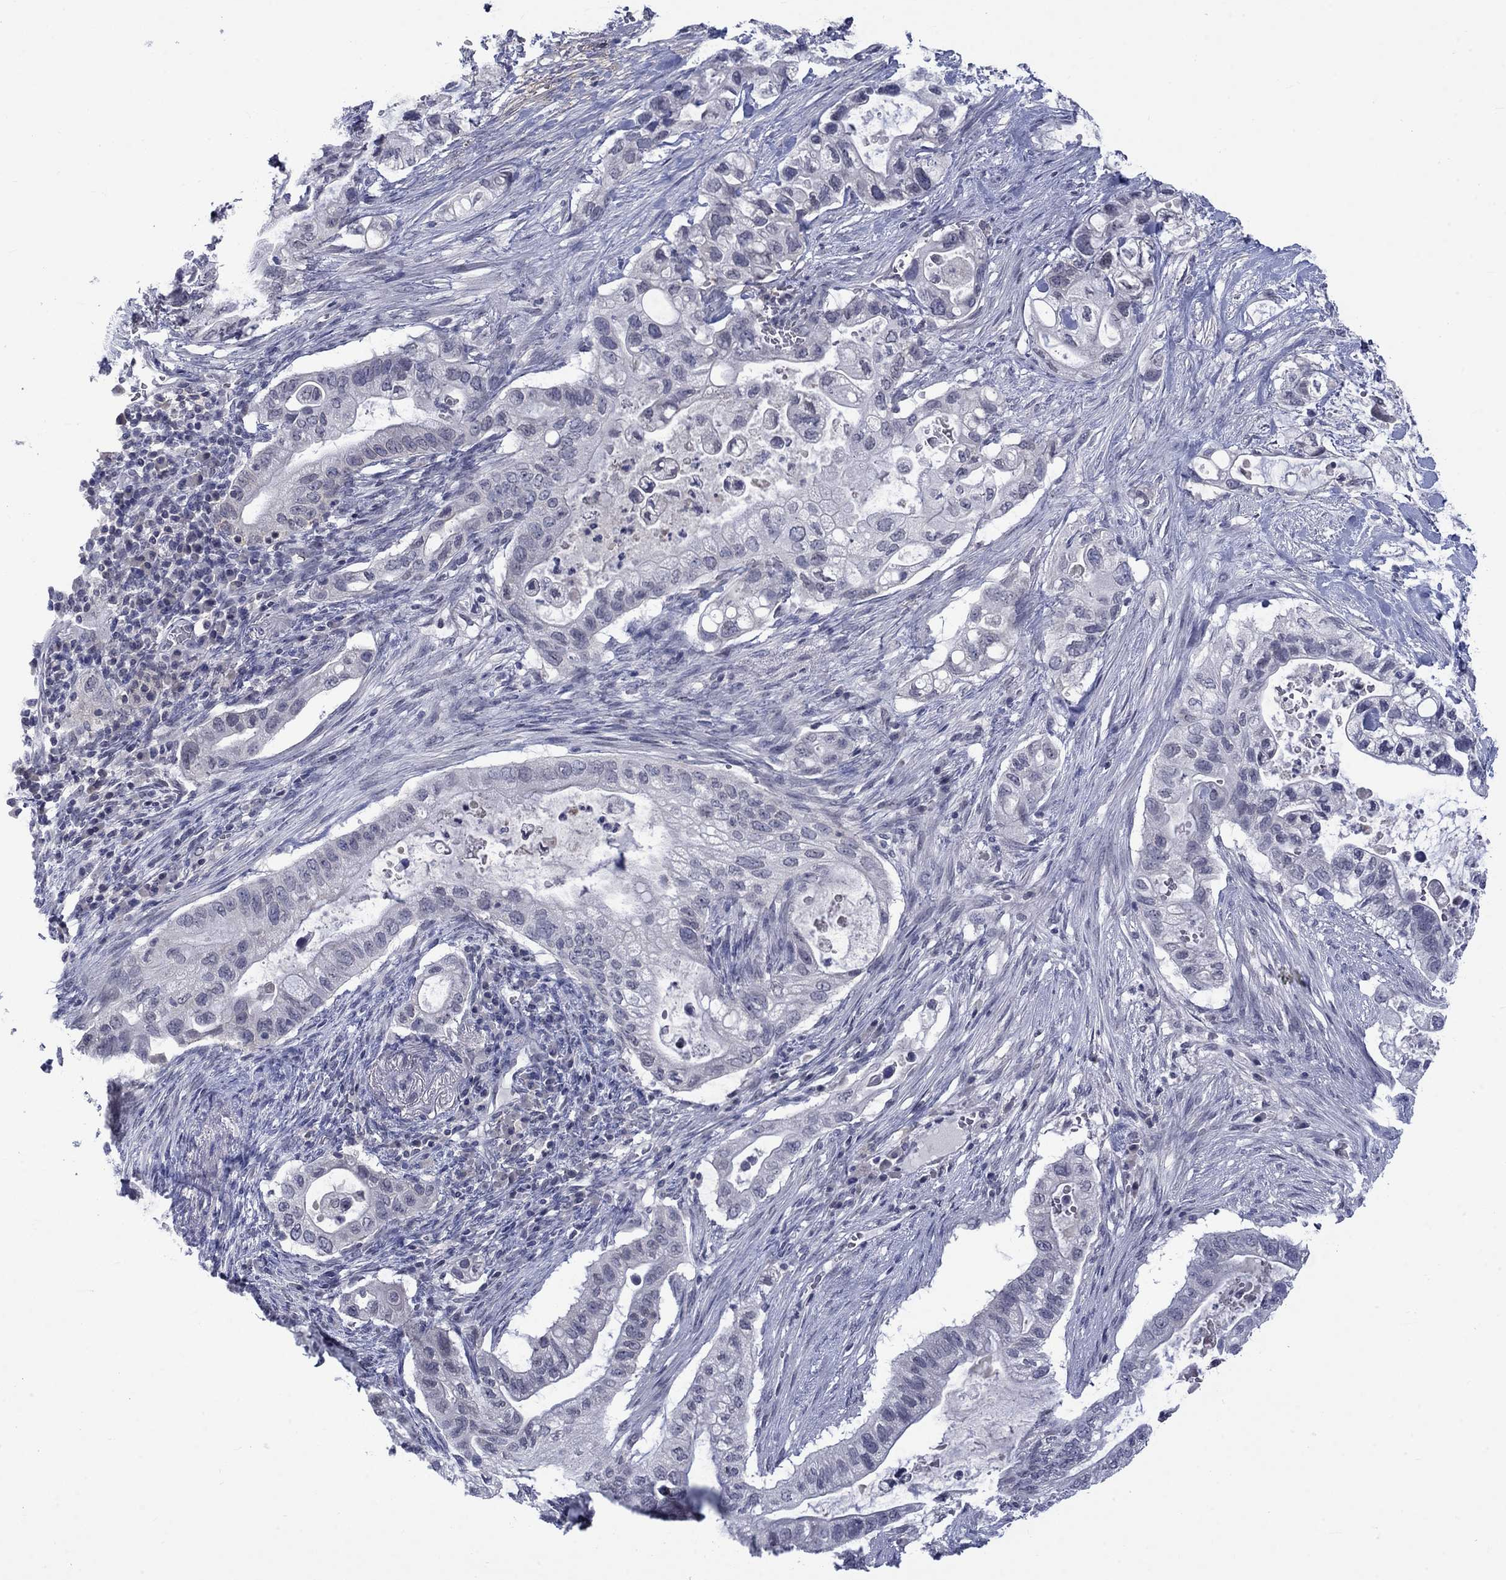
{"staining": {"intensity": "negative", "quantity": "none", "location": "none"}, "tissue": "pancreatic cancer", "cell_type": "Tumor cells", "image_type": "cancer", "snomed": [{"axis": "morphology", "description": "Adenocarcinoma, NOS"}, {"axis": "topography", "description": "Pancreas"}], "caption": "This is an immunohistochemistry micrograph of pancreatic adenocarcinoma. There is no staining in tumor cells.", "gene": "NSMF", "patient": {"sex": "female", "age": 72}}